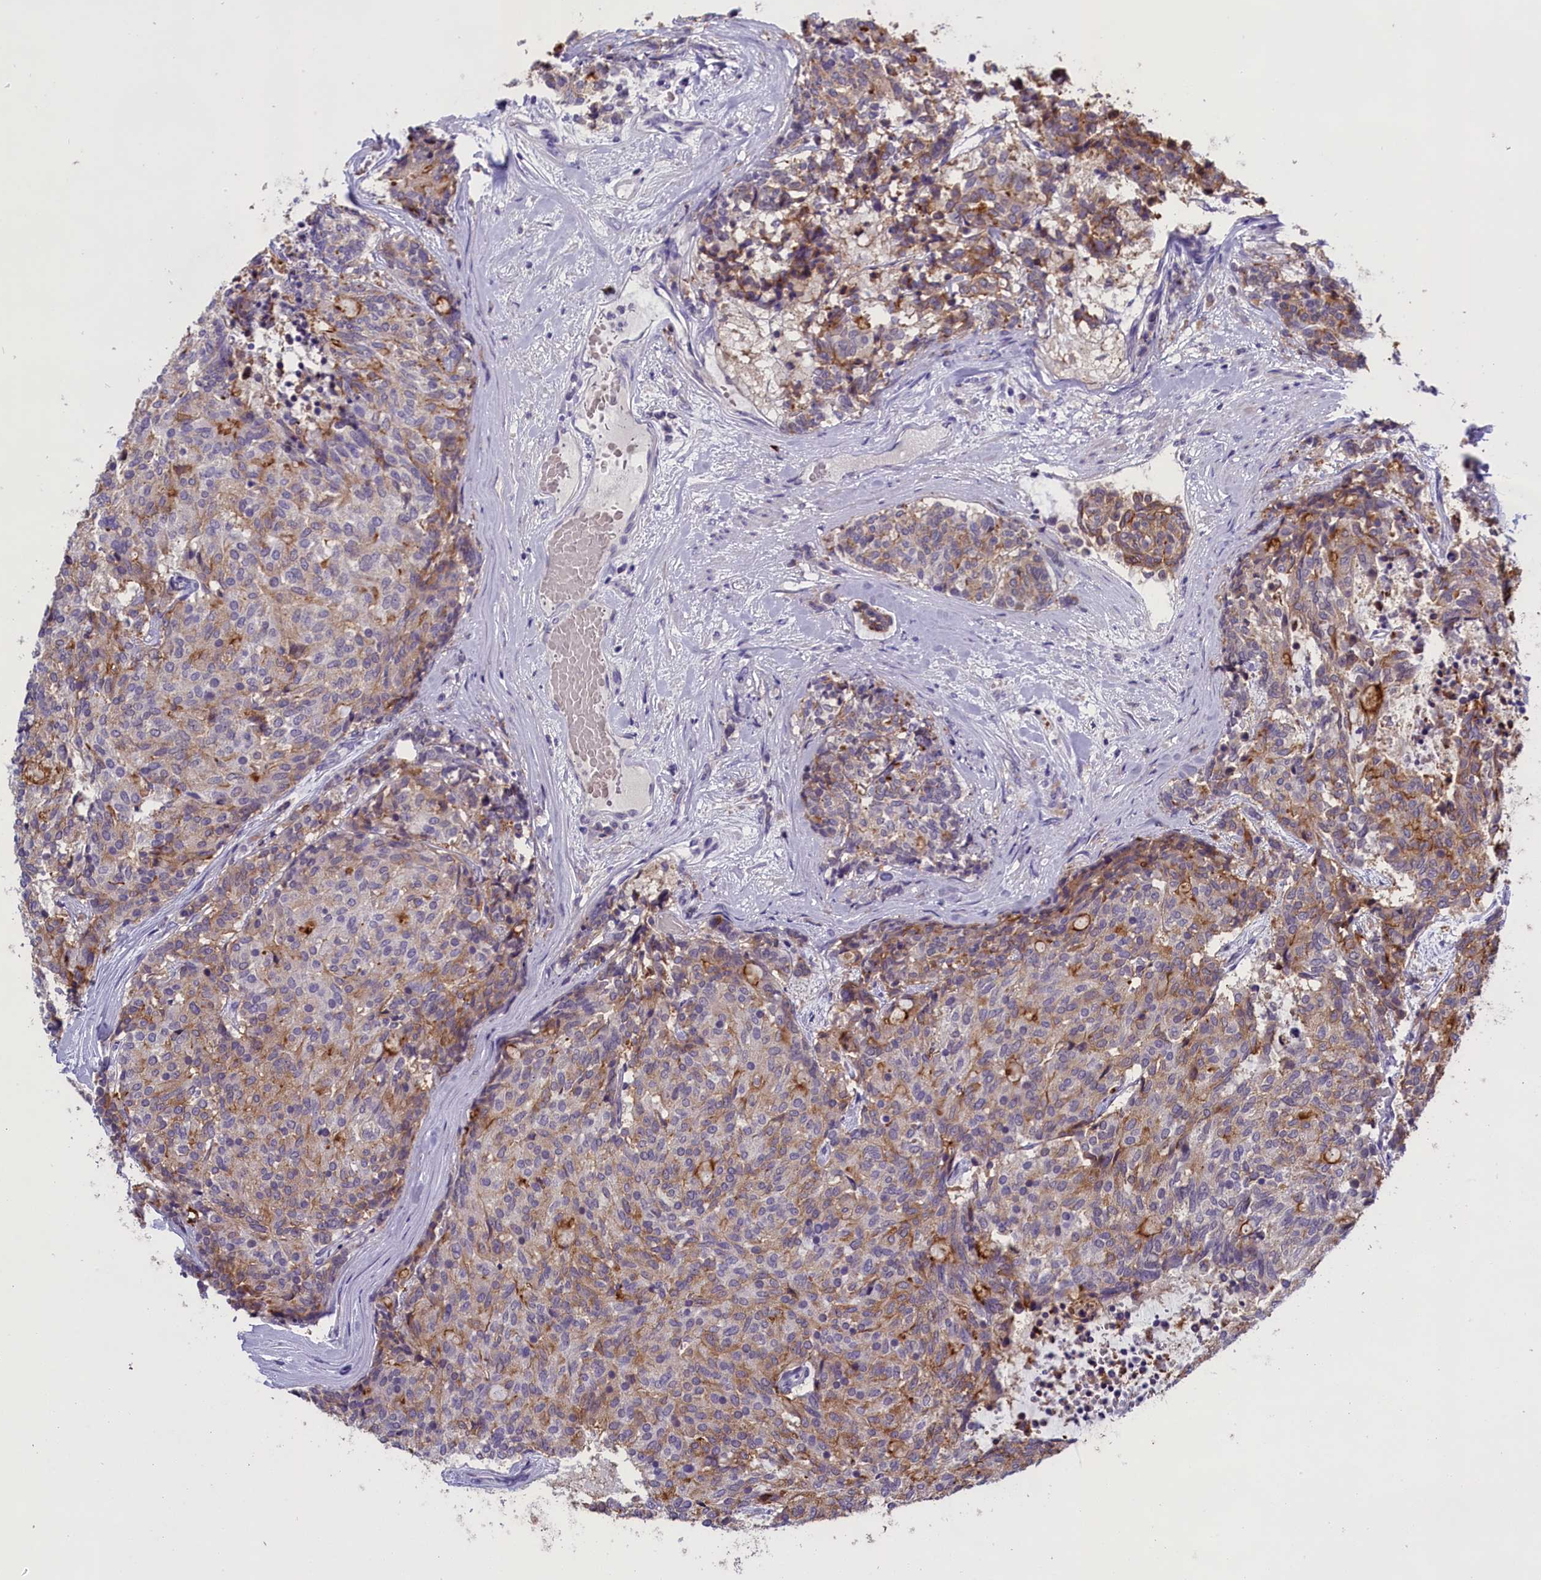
{"staining": {"intensity": "moderate", "quantity": "25%-75%", "location": "cytoplasmic/membranous"}, "tissue": "carcinoid", "cell_type": "Tumor cells", "image_type": "cancer", "snomed": [{"axis": "morphology", "description": "Carcinoid, malignant, NOS"}, {"axis": "topography", "description": "Pancreas"}], "caption": "Moderate cytoplasmic/membranous positivity is present in about 25%-75% of tumor cells in carcinoid.", "gene": "ENPP6", "patient": {"sex": "female", "age": 54}}